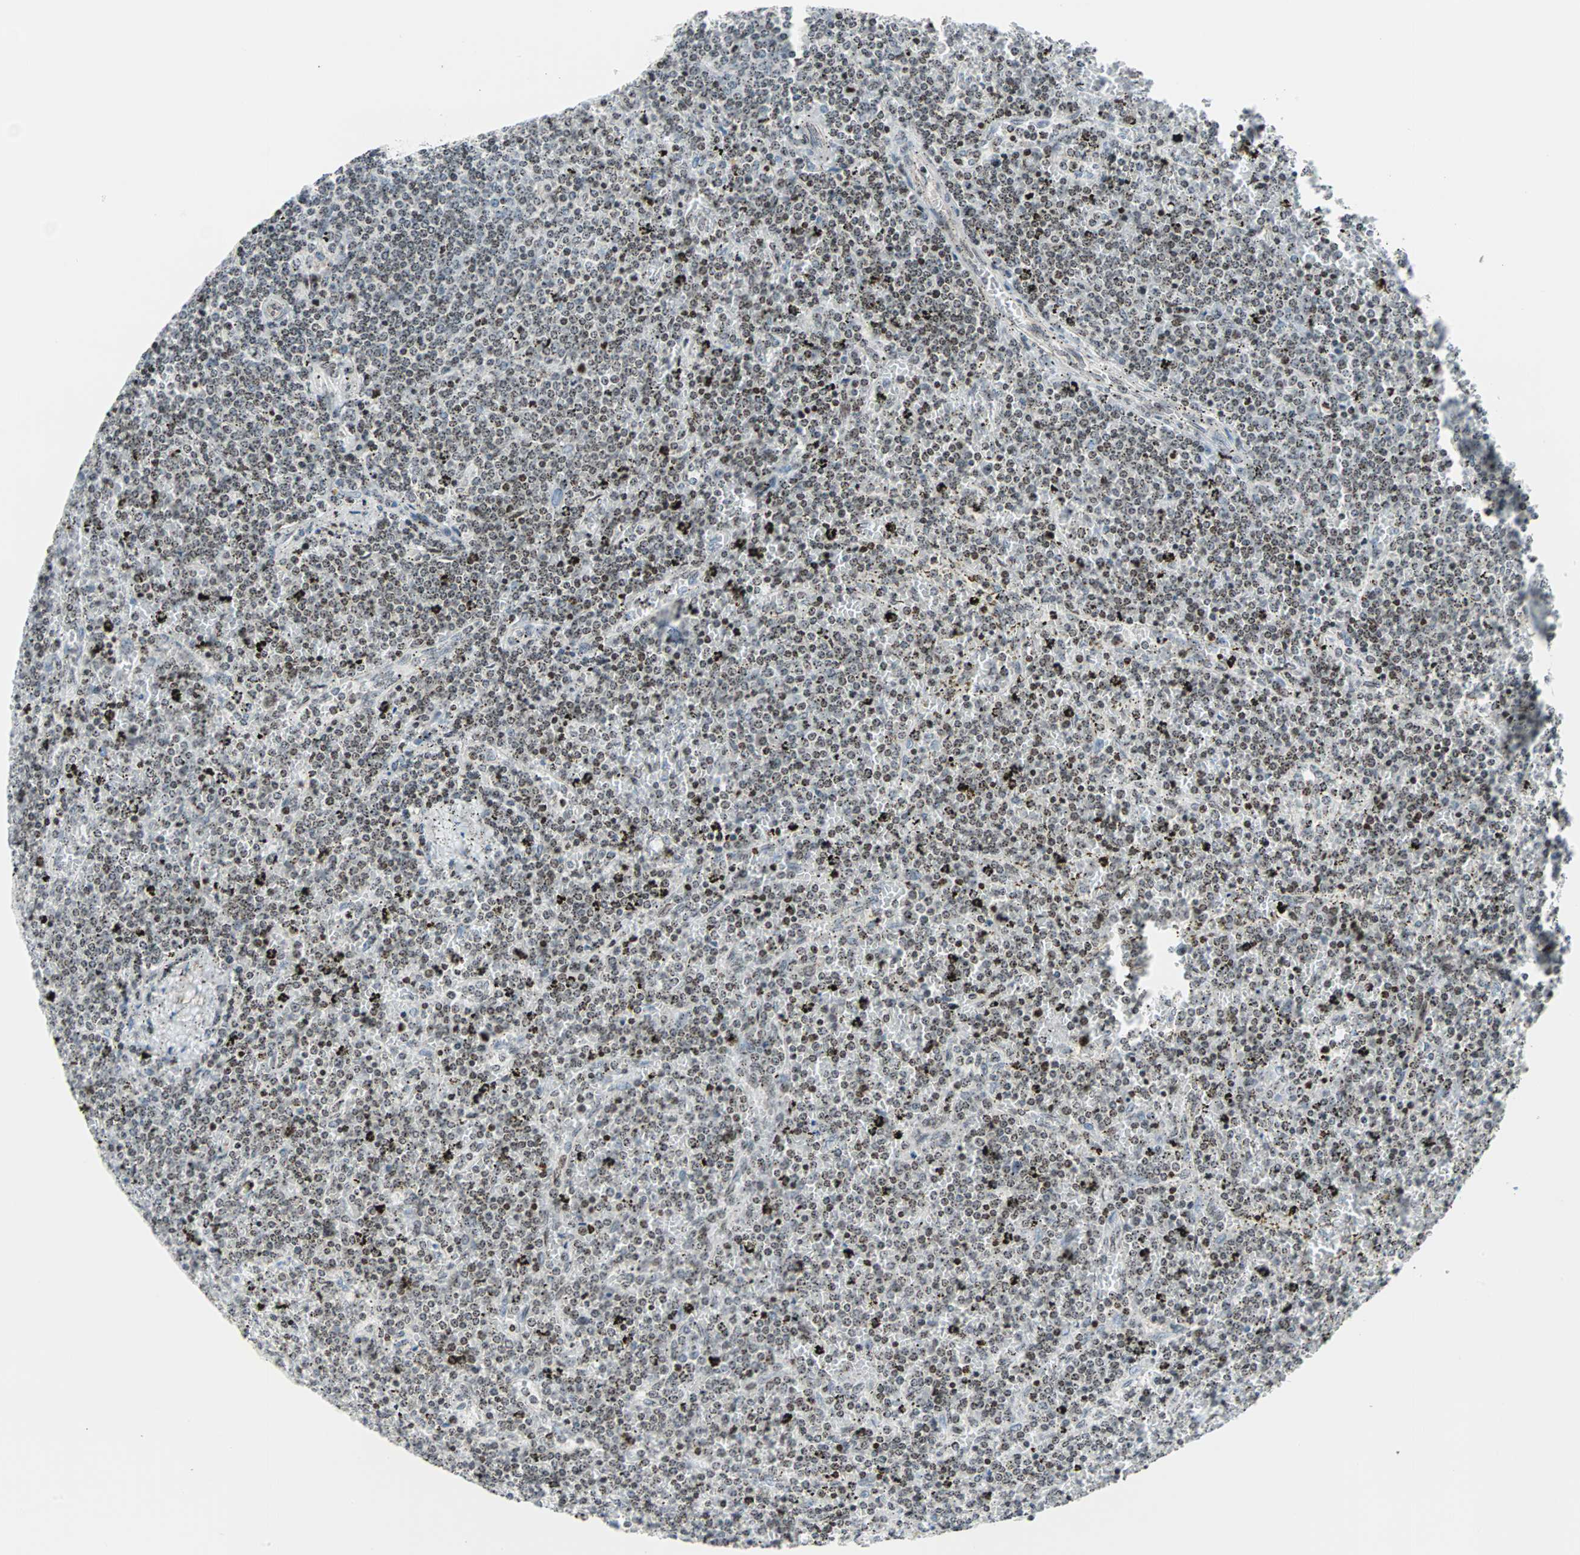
{"staining": {"intensity": "weak", "quantity": "25%-75%", "location": "nuclear"}, "tissue": "lymphoma", "cell_type": "Tumor cells", "image_type": "cancer", "snomed": [{"axis": "morphology", "description": "Malignant lymphoma, non-Hodgkin's type, Low grade"}, {"axis": "topography", "description": "Spleen"}], "caption": "Malignant lymphoma, non-Hodgkin's type (low-grade) stained with immunohistochemistry shows weak nuclear expression in about 25%-75% of tumor cells.", "gene": "CENPA", "patient": {"sex": "female", "age": 77}}